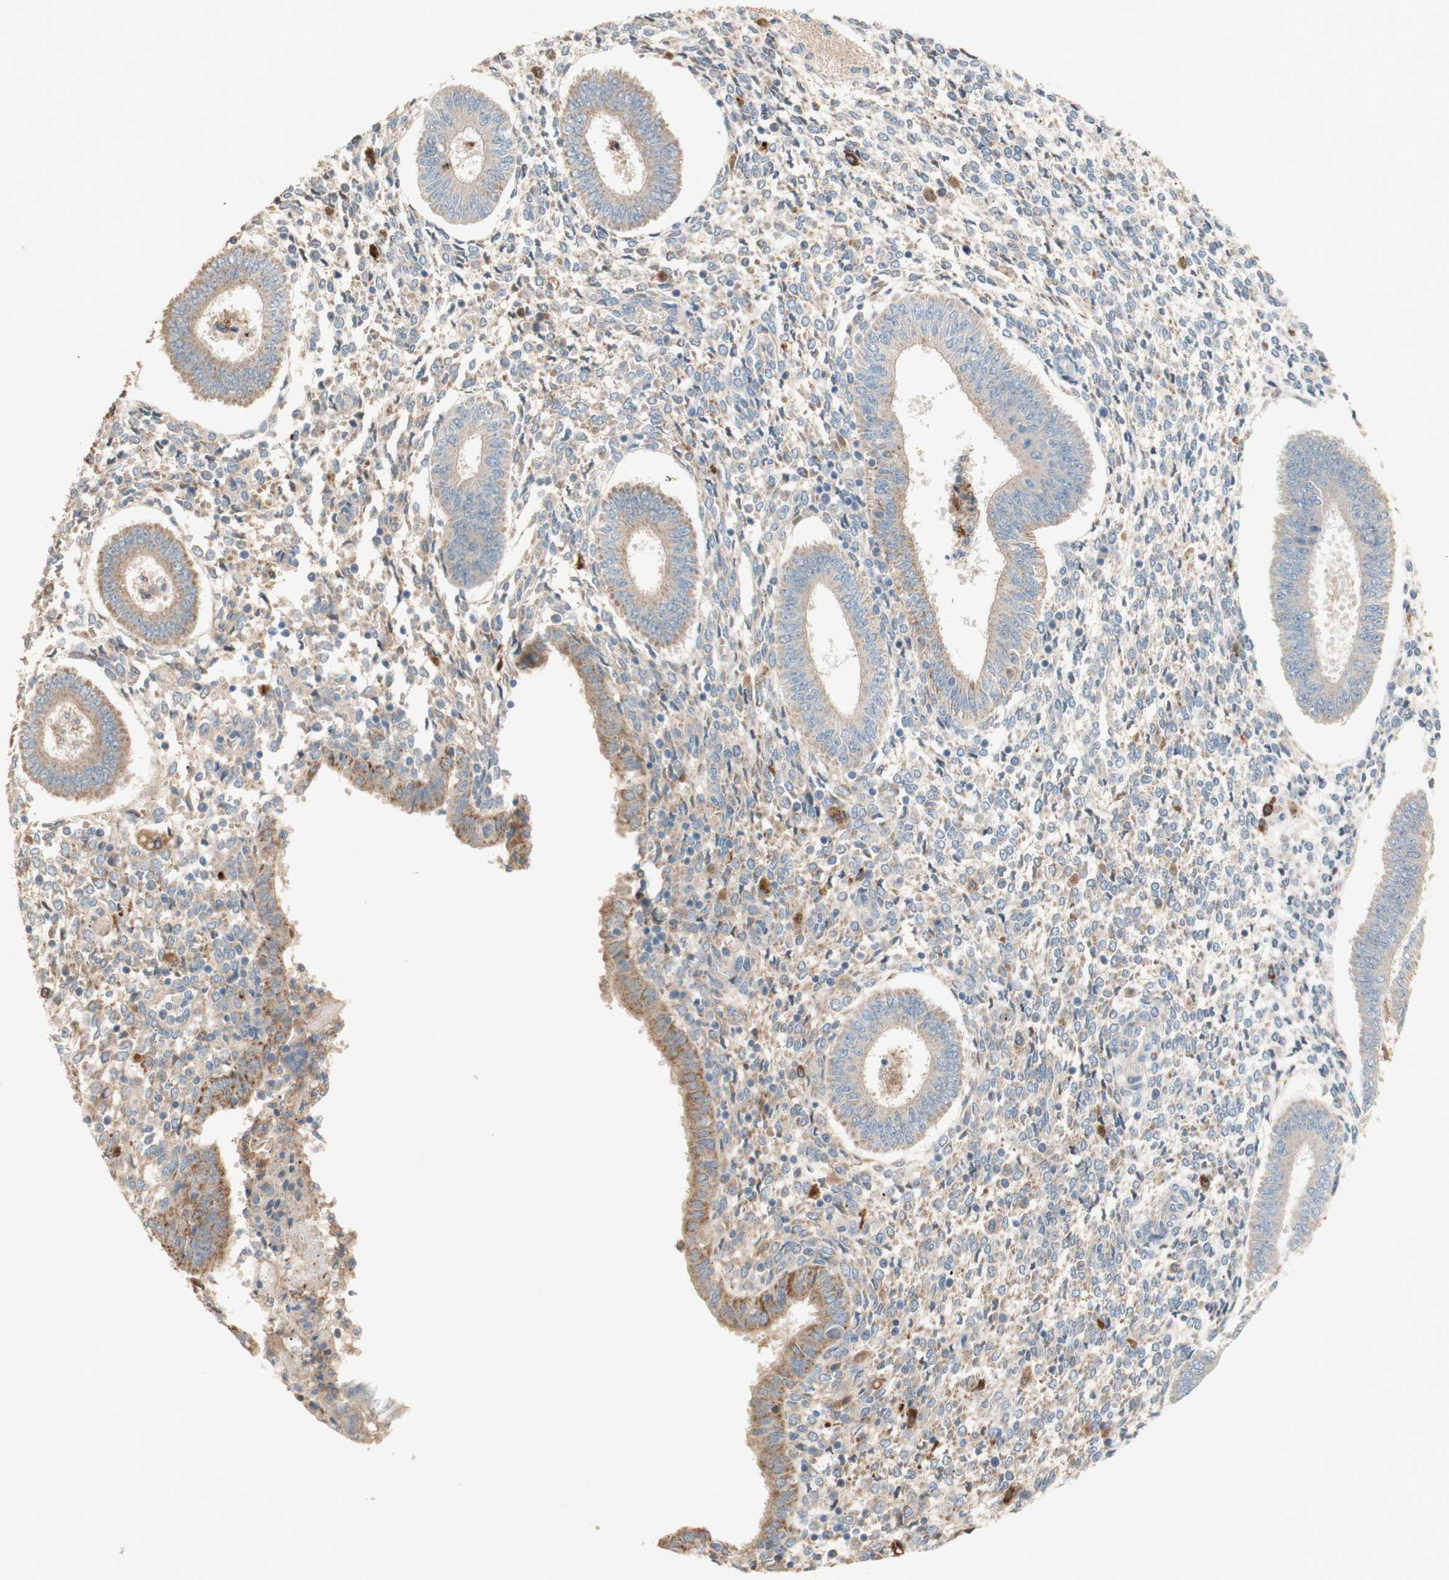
{"staining": {"intensity": "negative", "quantity": "none", "location": "none"}, "tissue": "endometrium", "cell_type": "Cells in endometrial stroma", "image_type": "normal", "snomed": [{"axis": "morphology", "description": "Normal tissue, NOS"}, {"axis": "topography", "description": "Endometrium"}], "caption": "This is an IHC image of unremarkable human endometrium. There is no positivity in cells in endometrial stroma.", "gene": "PTPN21", "patient": {"sex": "female", "age": 35}}